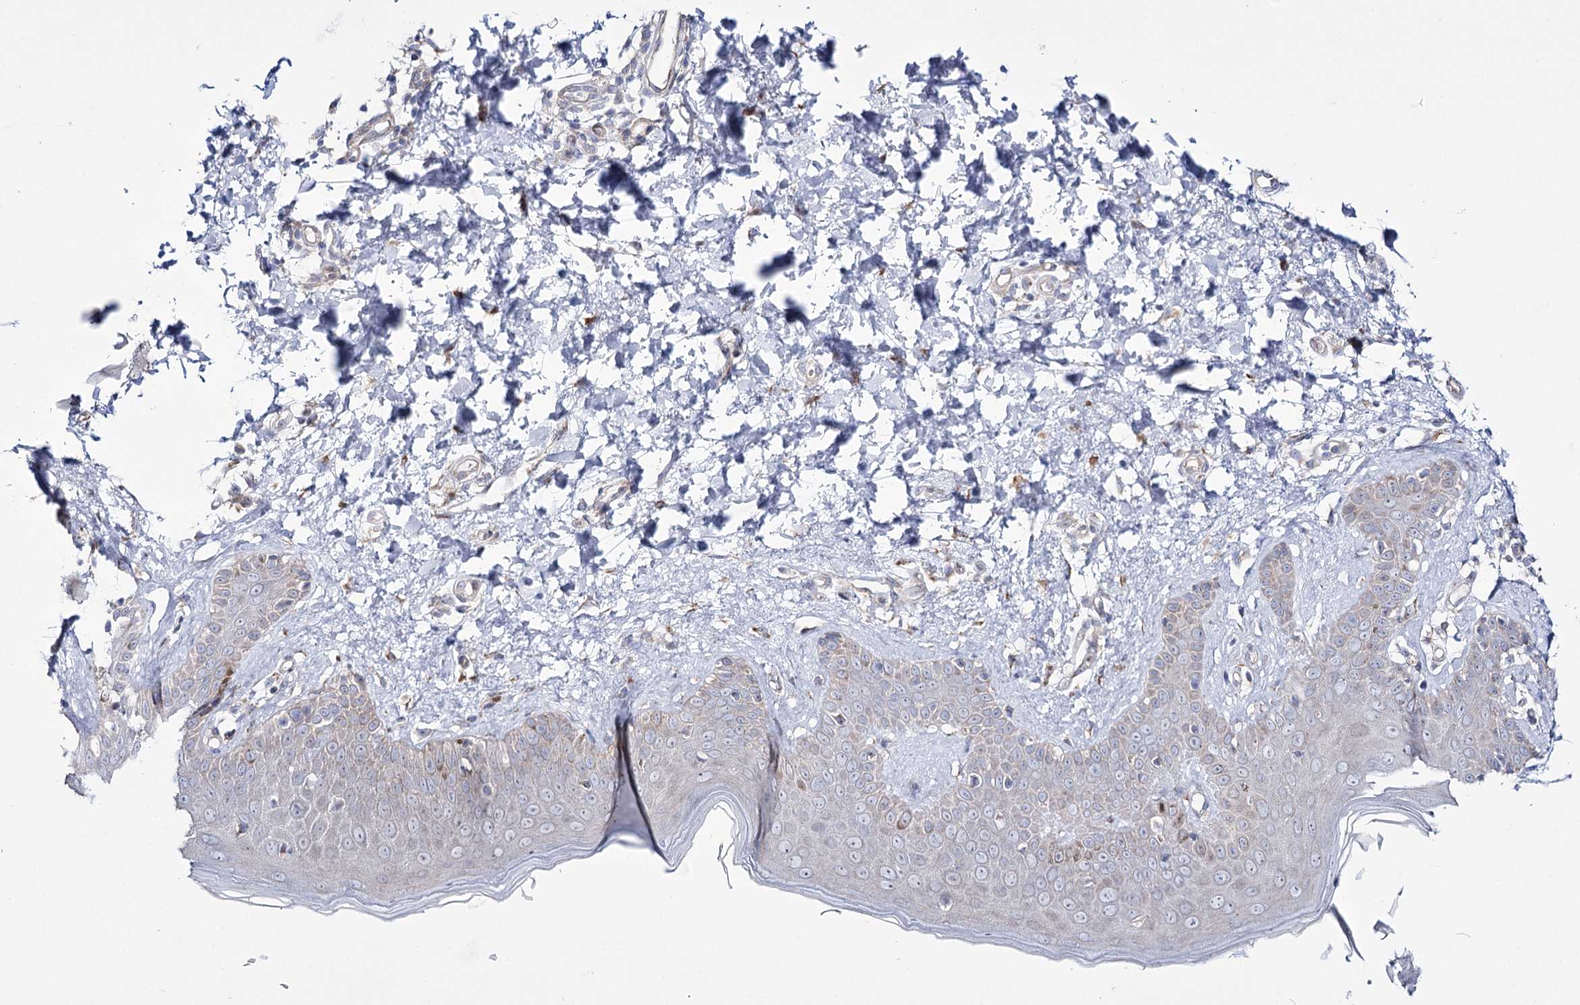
{"staining": {"intensity": "weak", "quantity": "25%-75%", "location": "cytoplasmic/membranous"}, "tissue": "skin", "cell_type": "Fibroblasts", "image_type": "normal", "snomed": [{"axis": "morphology", "description": "Normal tissue, NOS"}, {"axis": "topography", "description": "Skin"}], "caption": "DAB (3,3'-diaminobenzidine) immunohistochemical staining of benign skin shows weak cytoplasmic/membranous protein staining in approximately 25%-75% of fibroblasts.", "gene": "METTL5", "patient": {"sex": "male", "age": 52}}